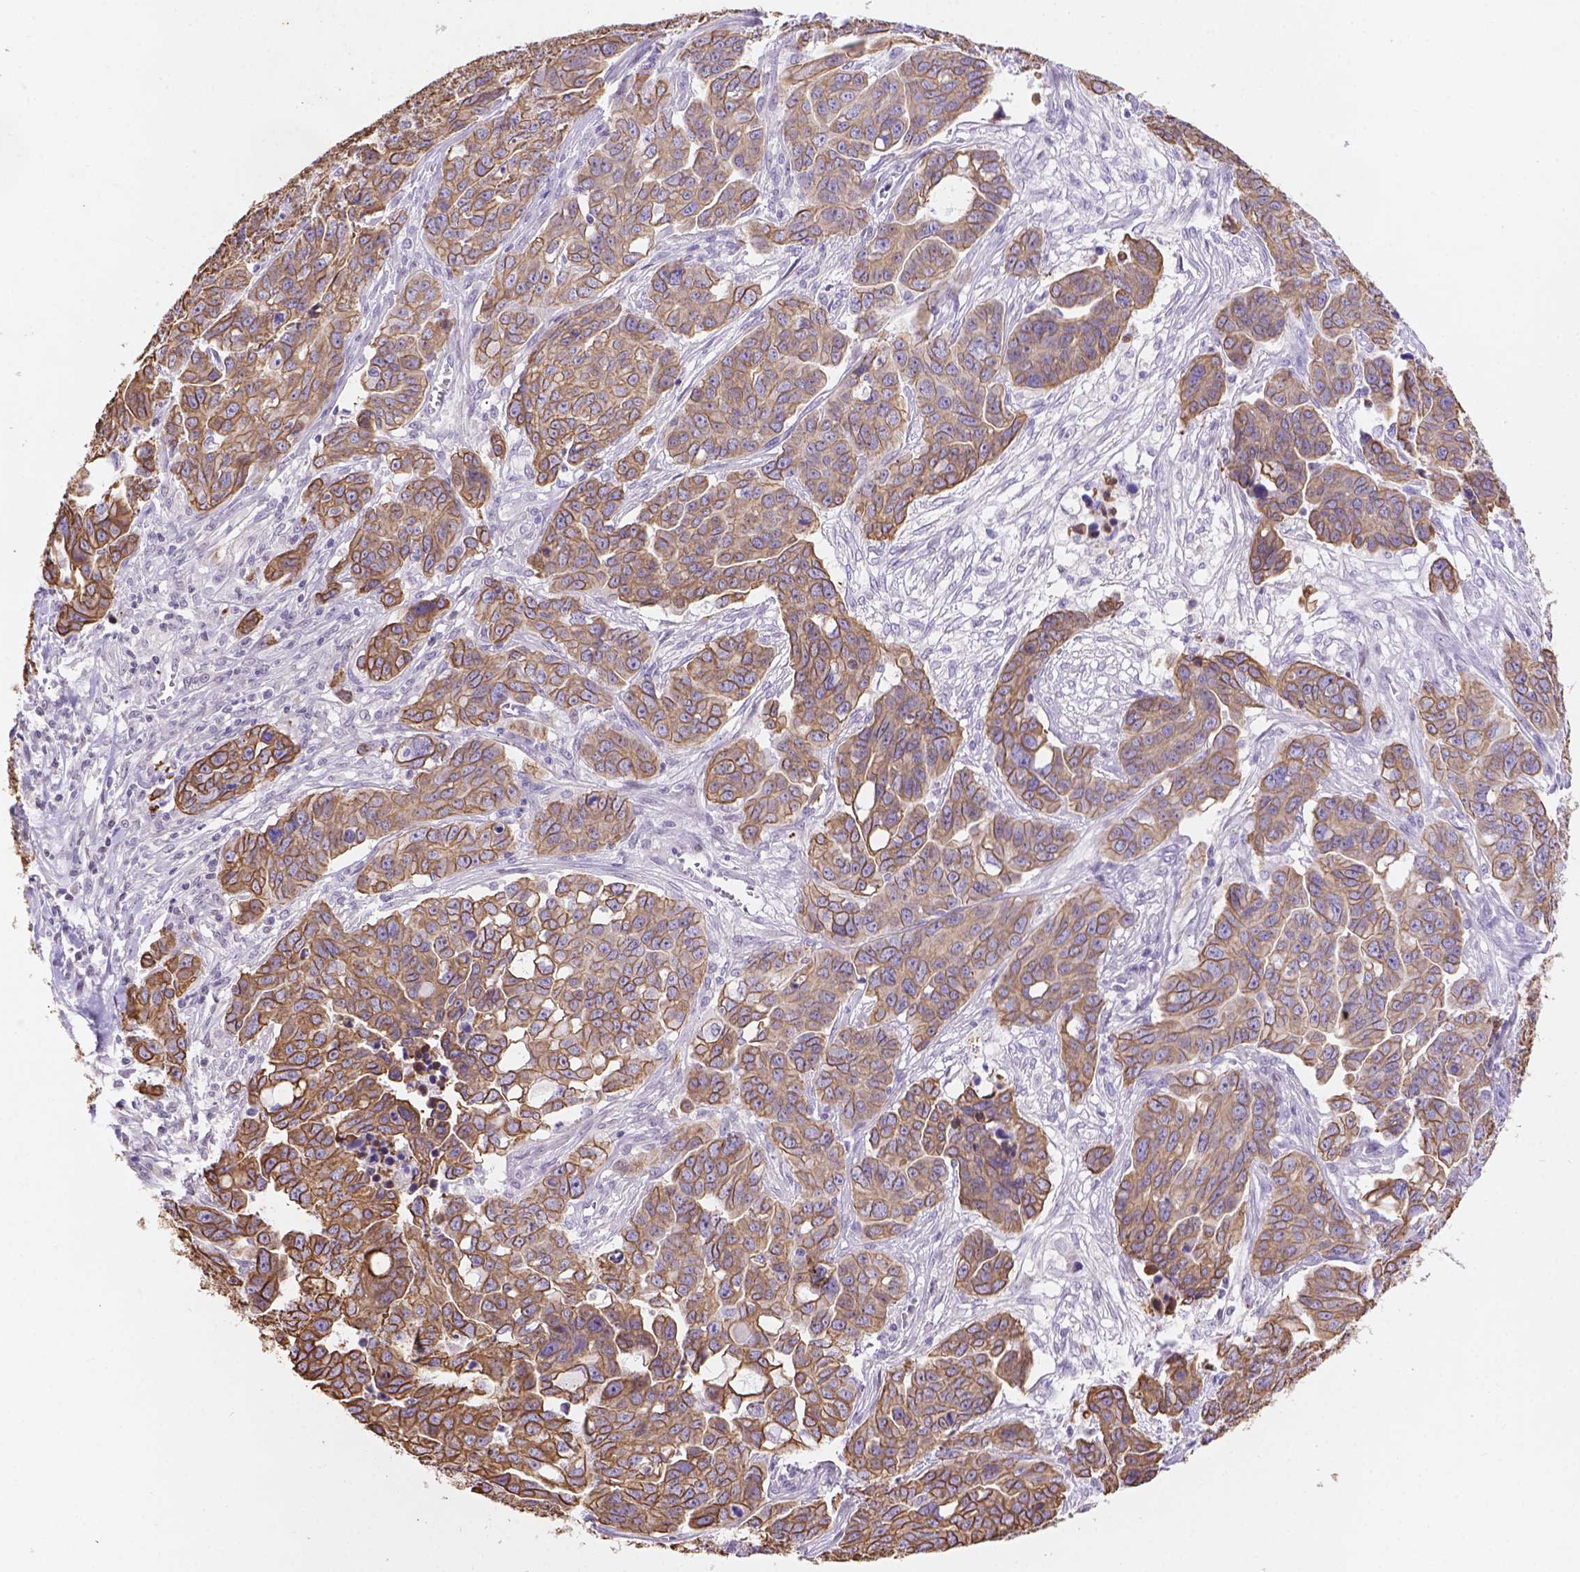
{"staining": {"intensity": "moderate", "quantity": ">75%", "location": "cytoplasmic/membranous"}, "tissue": "ovarian cancer", "cell_type": "Tumor cells", "image_type": "cancer", "snomed": [{"axis": "morphology", "description": "Carcinoma, endometroid"}, {"axis": "topography", "description": "Ovary"}], "caption": "Endometroid carcinoma (ovarian) stained for a protein (brown) exhibits moderate cytoplasmic/membranous positive positivity in about >75% of tumor cells.", "gene": "DMWD", "patient": {"sex": "female", "age": 78}}